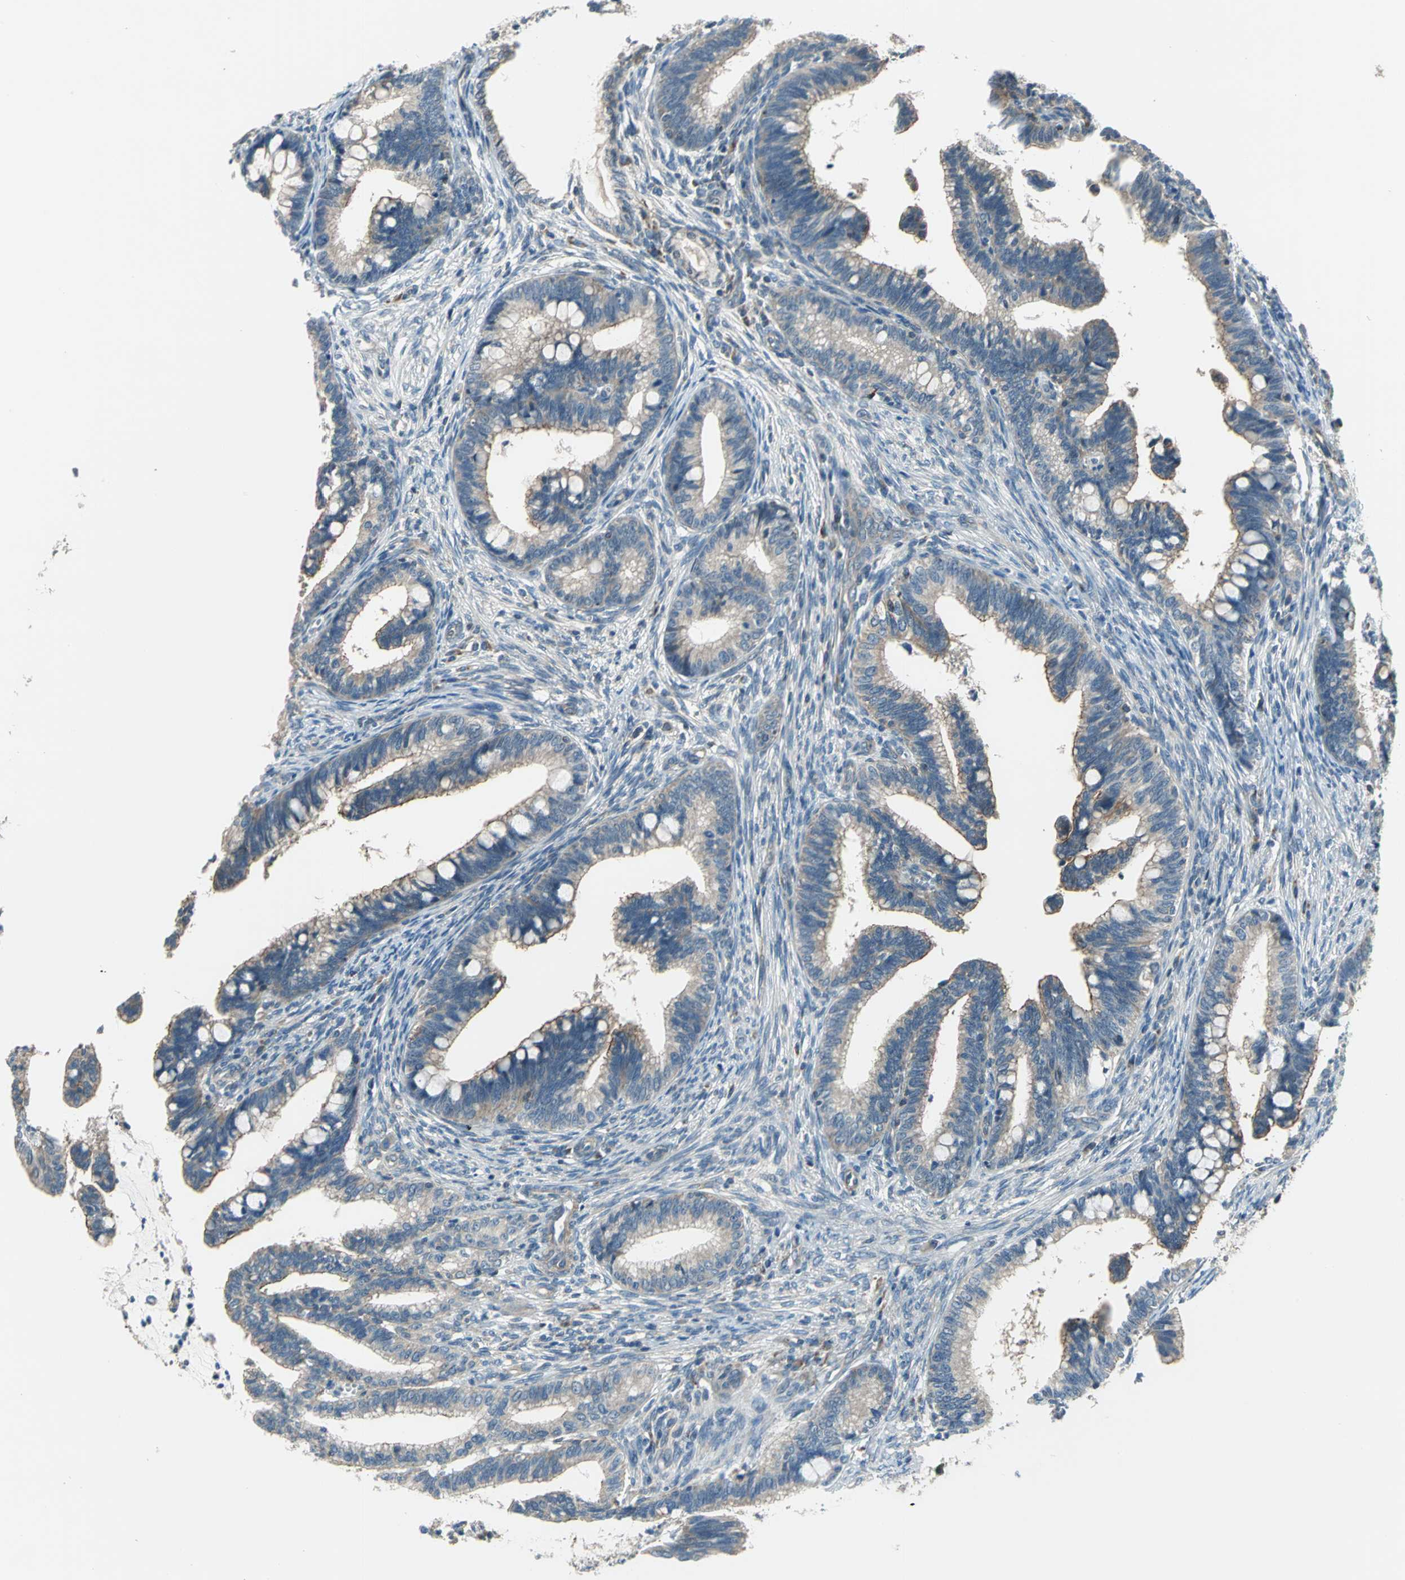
{"staining": {"intensity": "weak", "quantity": "25%-75%", "location": "cytoplasmic/membranous"}, "tissue": "cervical cancer", "cell_type": "Tumor cells", "image_type": "cancer", "snomed": [{"axis": "morphology", "description": "Adenocarcinoma, NOS"}, {"axis": "topography", "description": "Cervix"}], "caption": "Immunohistochemical staining of human cervical adenocarcinoma reveals low levels of weak cytoplasmic/membranous staining in approximately 25%-75% of tumor cells. (Brightfield microscopy of DAB IHC at high magnification).", "gene": "TRAK1", "patient": {"sex": "female", "age": 36}}